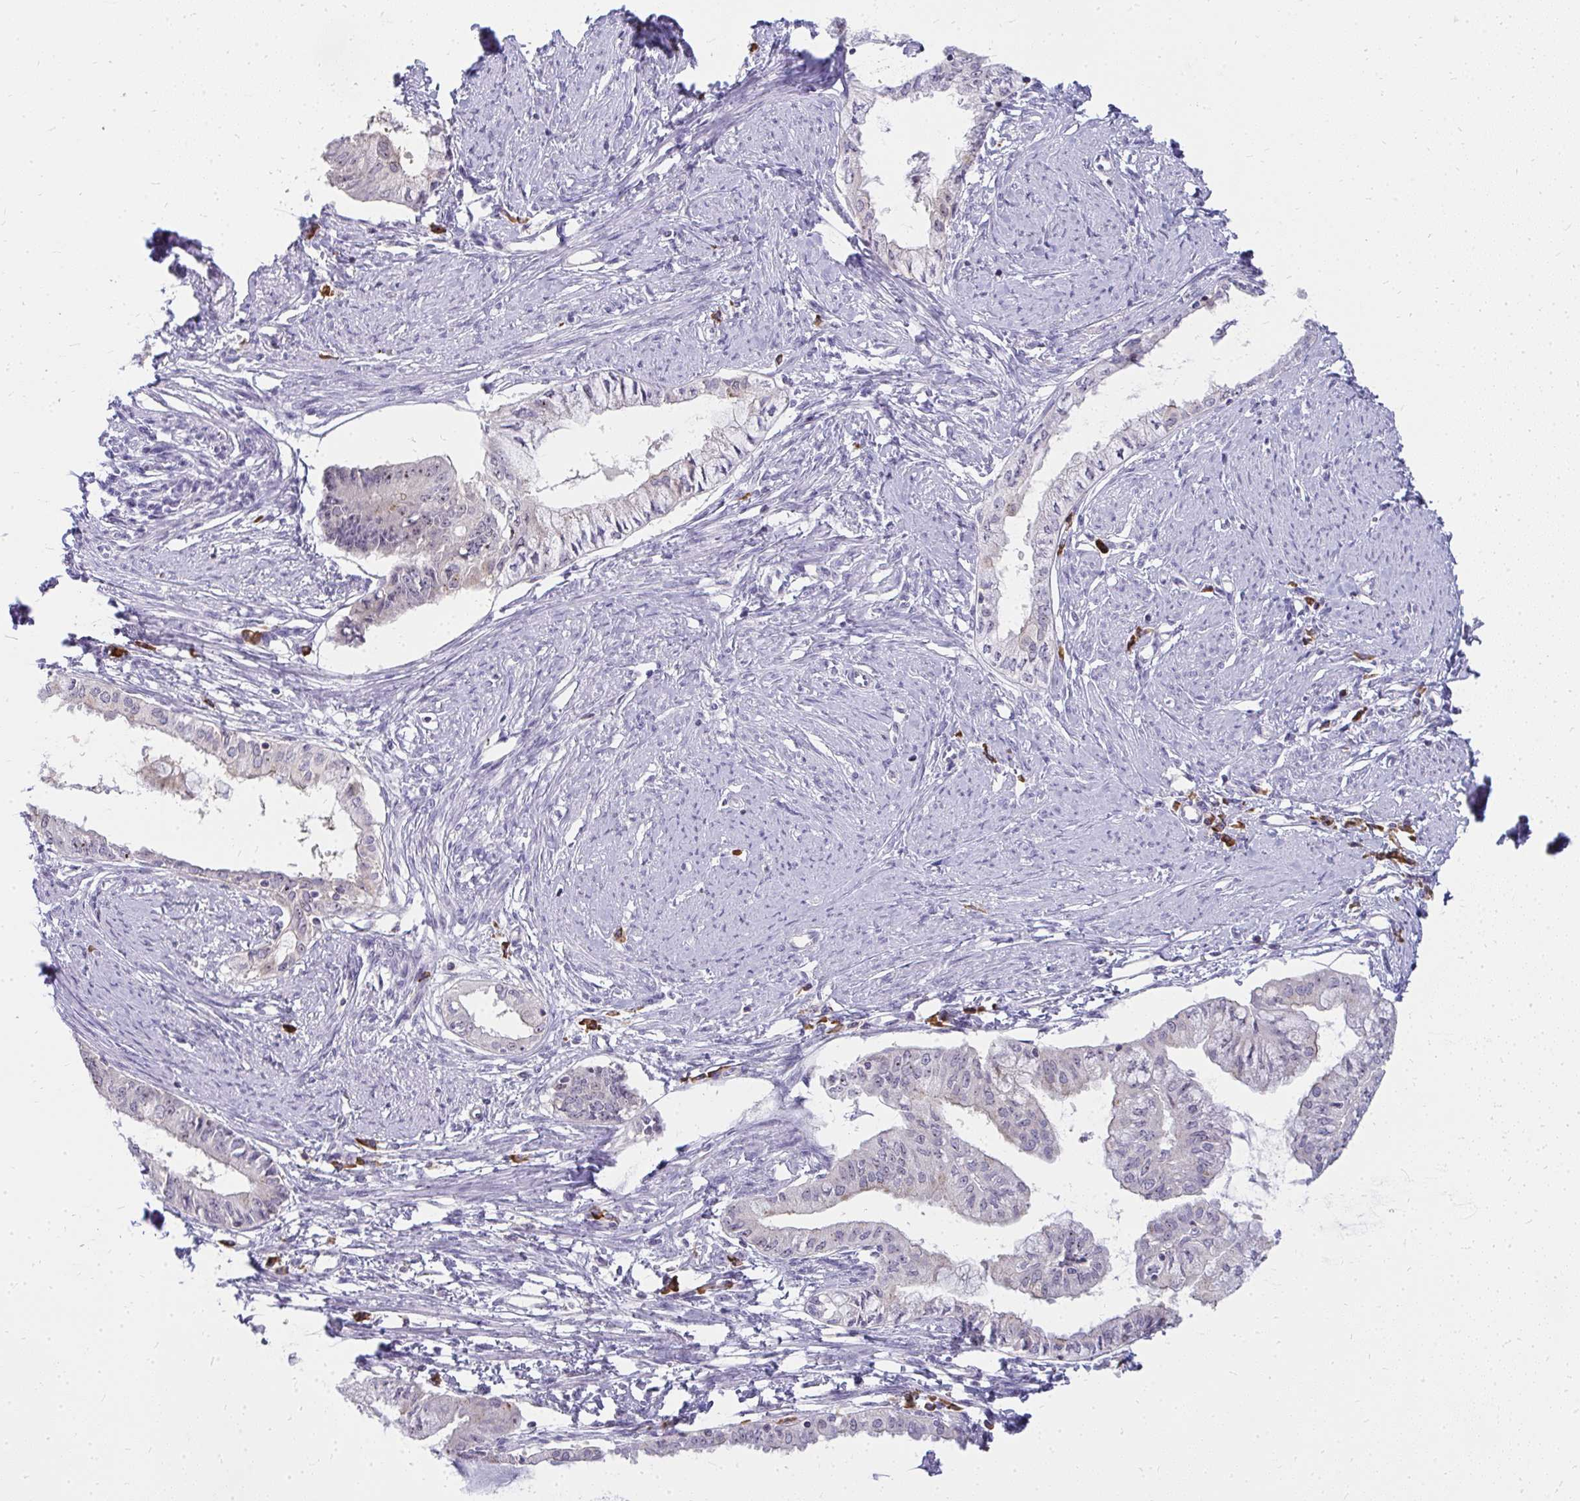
{"staining": {"intensity": "weak", "quantity": "<25%", "location": "nuclear"}, "tissue": "endometrial cancer", "cell_type": "Tumor cells", "image_type": "cancer", "snomed": [{"axis": "morphology", "description": "Adenocarcinoma, NOS"}, {"axis": "topography", "description": "Endometrium"}], "caption": "This is an IHC image of endometrial cancer. There is no positivity in tumor cells.", "gene": "FAM9A", "patient": {"sex": "female", "age": 76}}